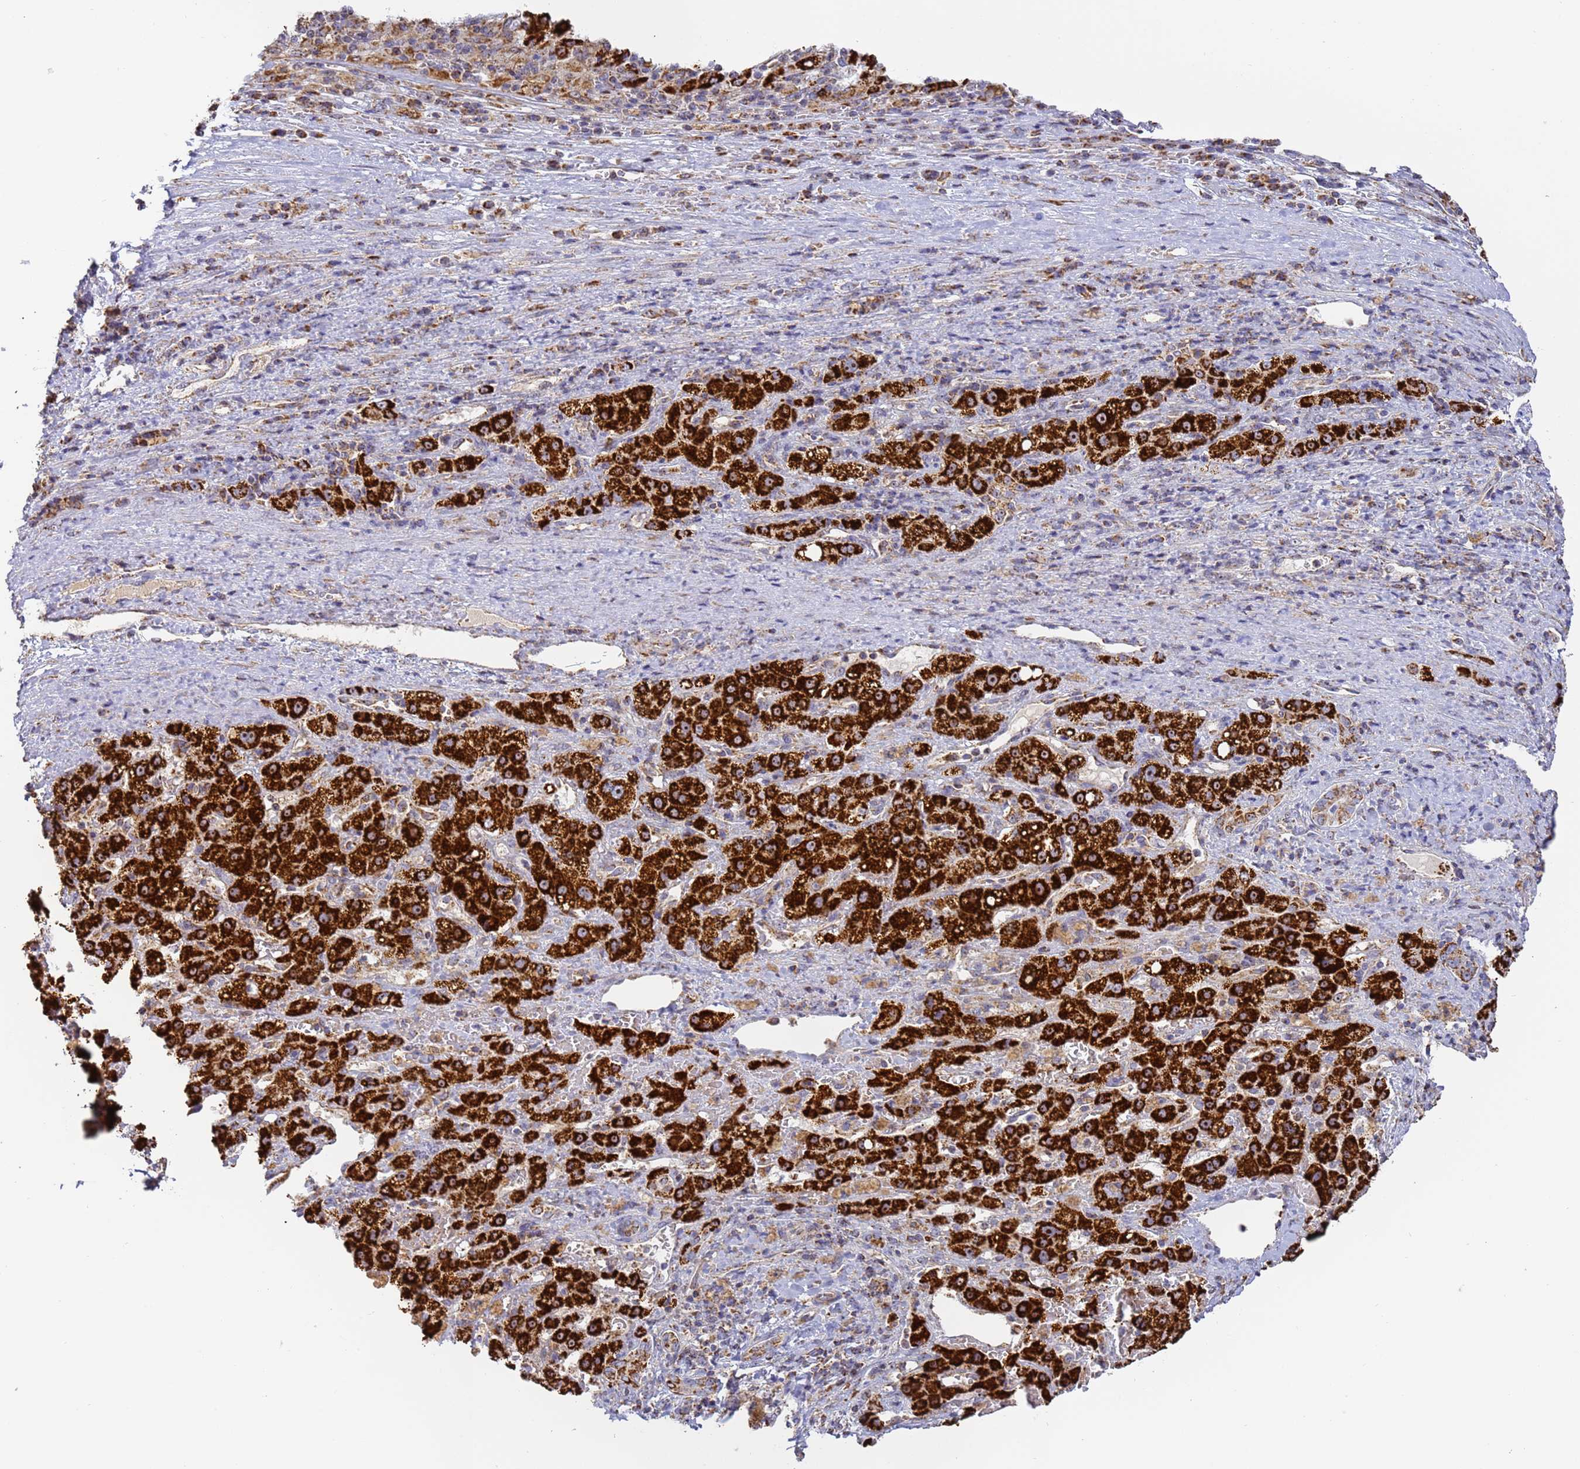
{"staining": {"intensity": "strong", "quantity": ">75%", "location": "cytoplasmic/membranous"}, "tissue": "liver cancer", "cell_type": "Tumor cells", "image_type": "cancer", "snomed": [{"axis": "morphology", "description": "Carcinoma, Hepatocellular, NOS"}, {"axis": "topography", "description": "Liver"}], "caption": "Human liver hepatocellular carcinoma stained for a protein (brown) demonstrates strong cytoplasmic/membranous positive positivity in about >75% of tumor cells.", "gene": "FRG2C", "patient": {"sex": "female", "age": 58}}